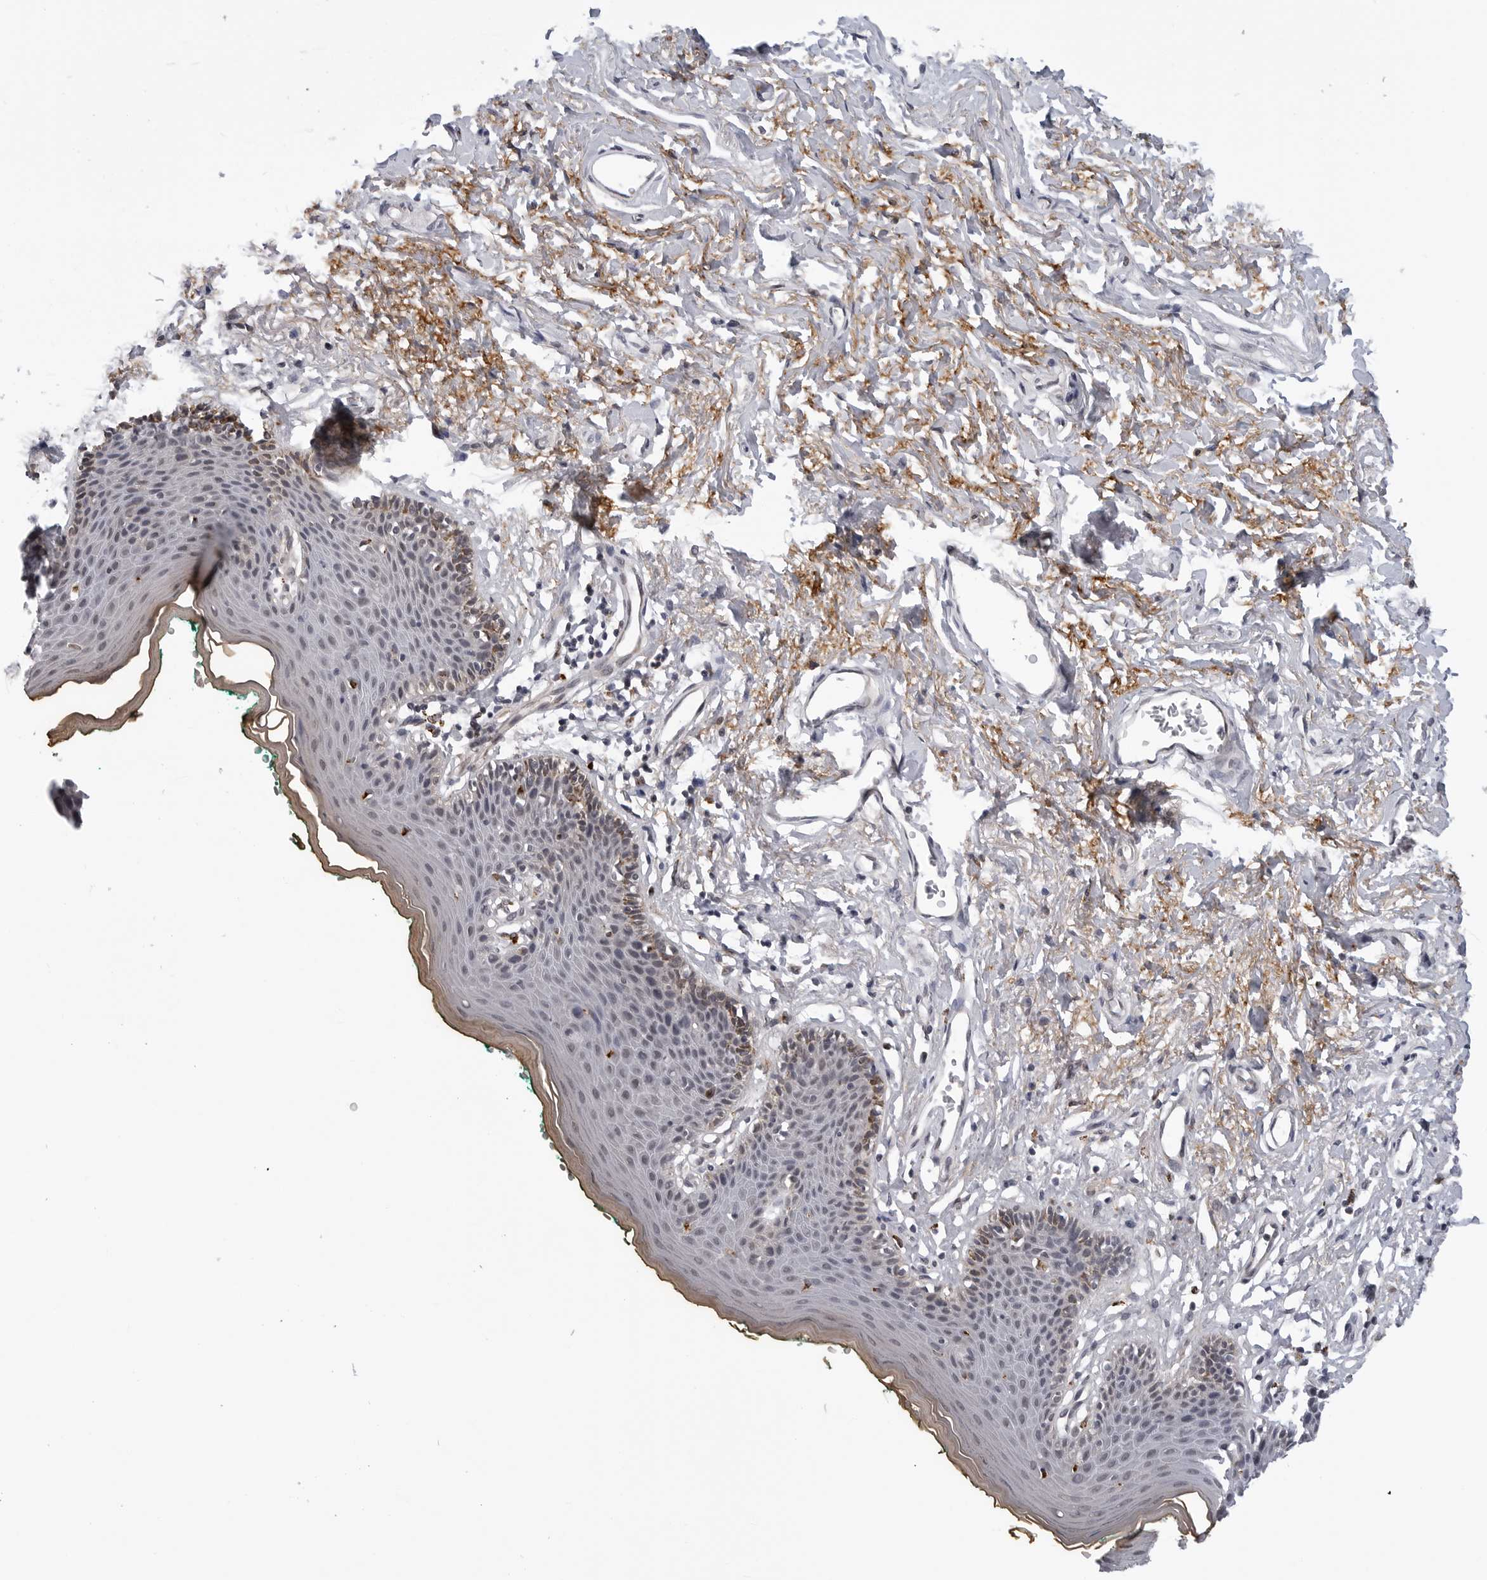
{"staining": {"intensity": "moderate", "quantity": "<25%", "location": "cytoplasmic/membranous"}, "tissue": "skin", "cell_type": "Epidermal cells", "image_type": "normal", "snomed": [{"axis": "morphology", "description": "Normal tissue, NOS"}, {"axis": "topography", "description": "Vulva"}], "caption": "Skin stained with a brown dye displays moderate cytoplasmic/membranous positive expression in about <25% of epidermal cells.", "gene": "KIAA1614", "patient": {"sex": "female", "age": 66}}